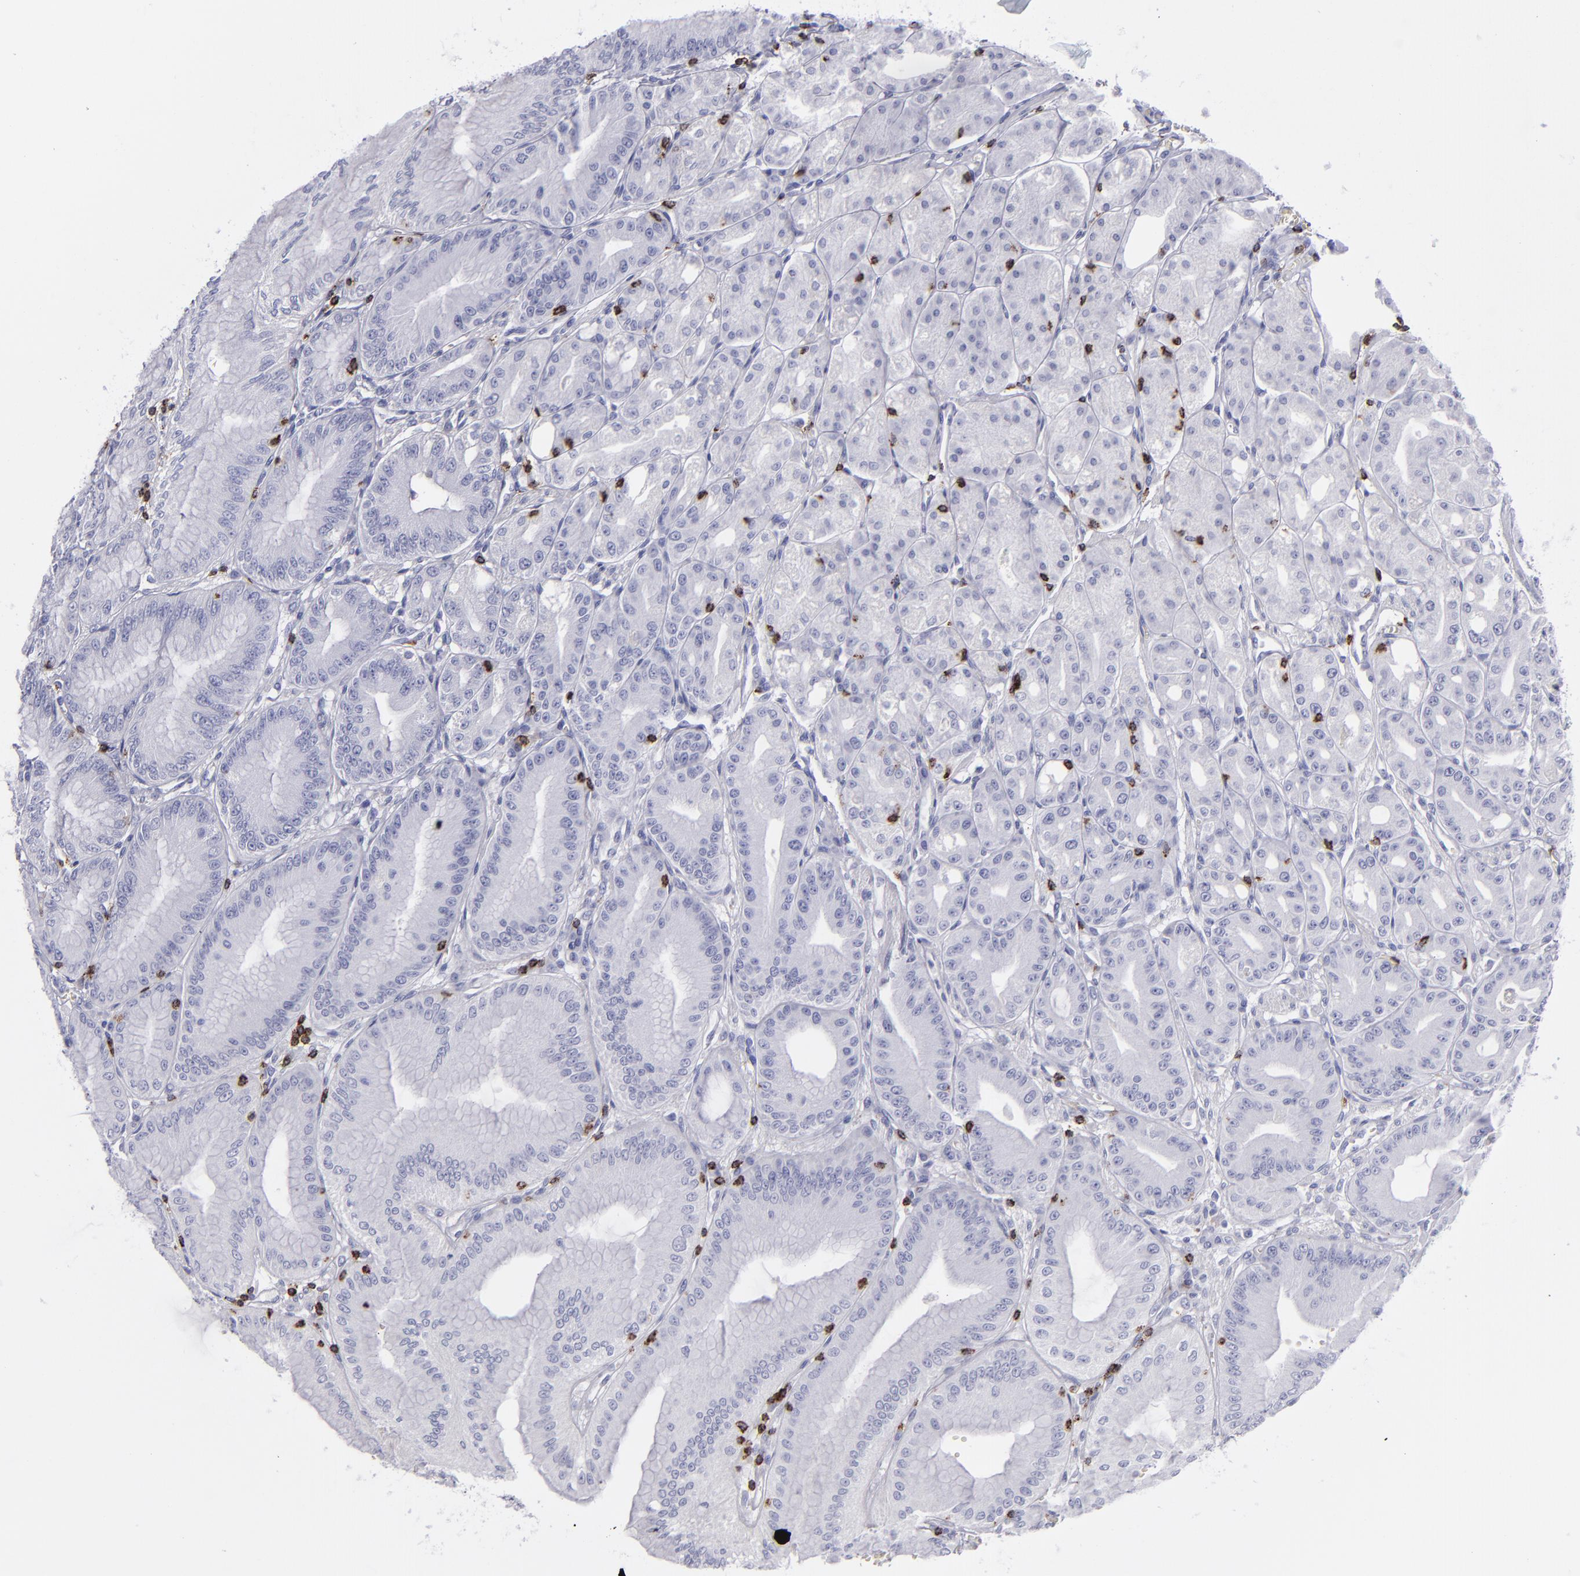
{"staining": {"intensity": "negative", "quantity": "none", "location": "none"}, "tissue": "stomach", "cell_type": "Glandular cells", "image_type": "normal", "snomed": [{"axis": "morphology", "description": "Normal tissue, NOS"}, {"axis": "topography", "description": "Stomach, lower"}], "caption": "Immunohistochemical staining of normal human stomach reveals no significant staining in glandular cells.", "gene": "CD2", "patient": {"sex": "male", "age": 71}}